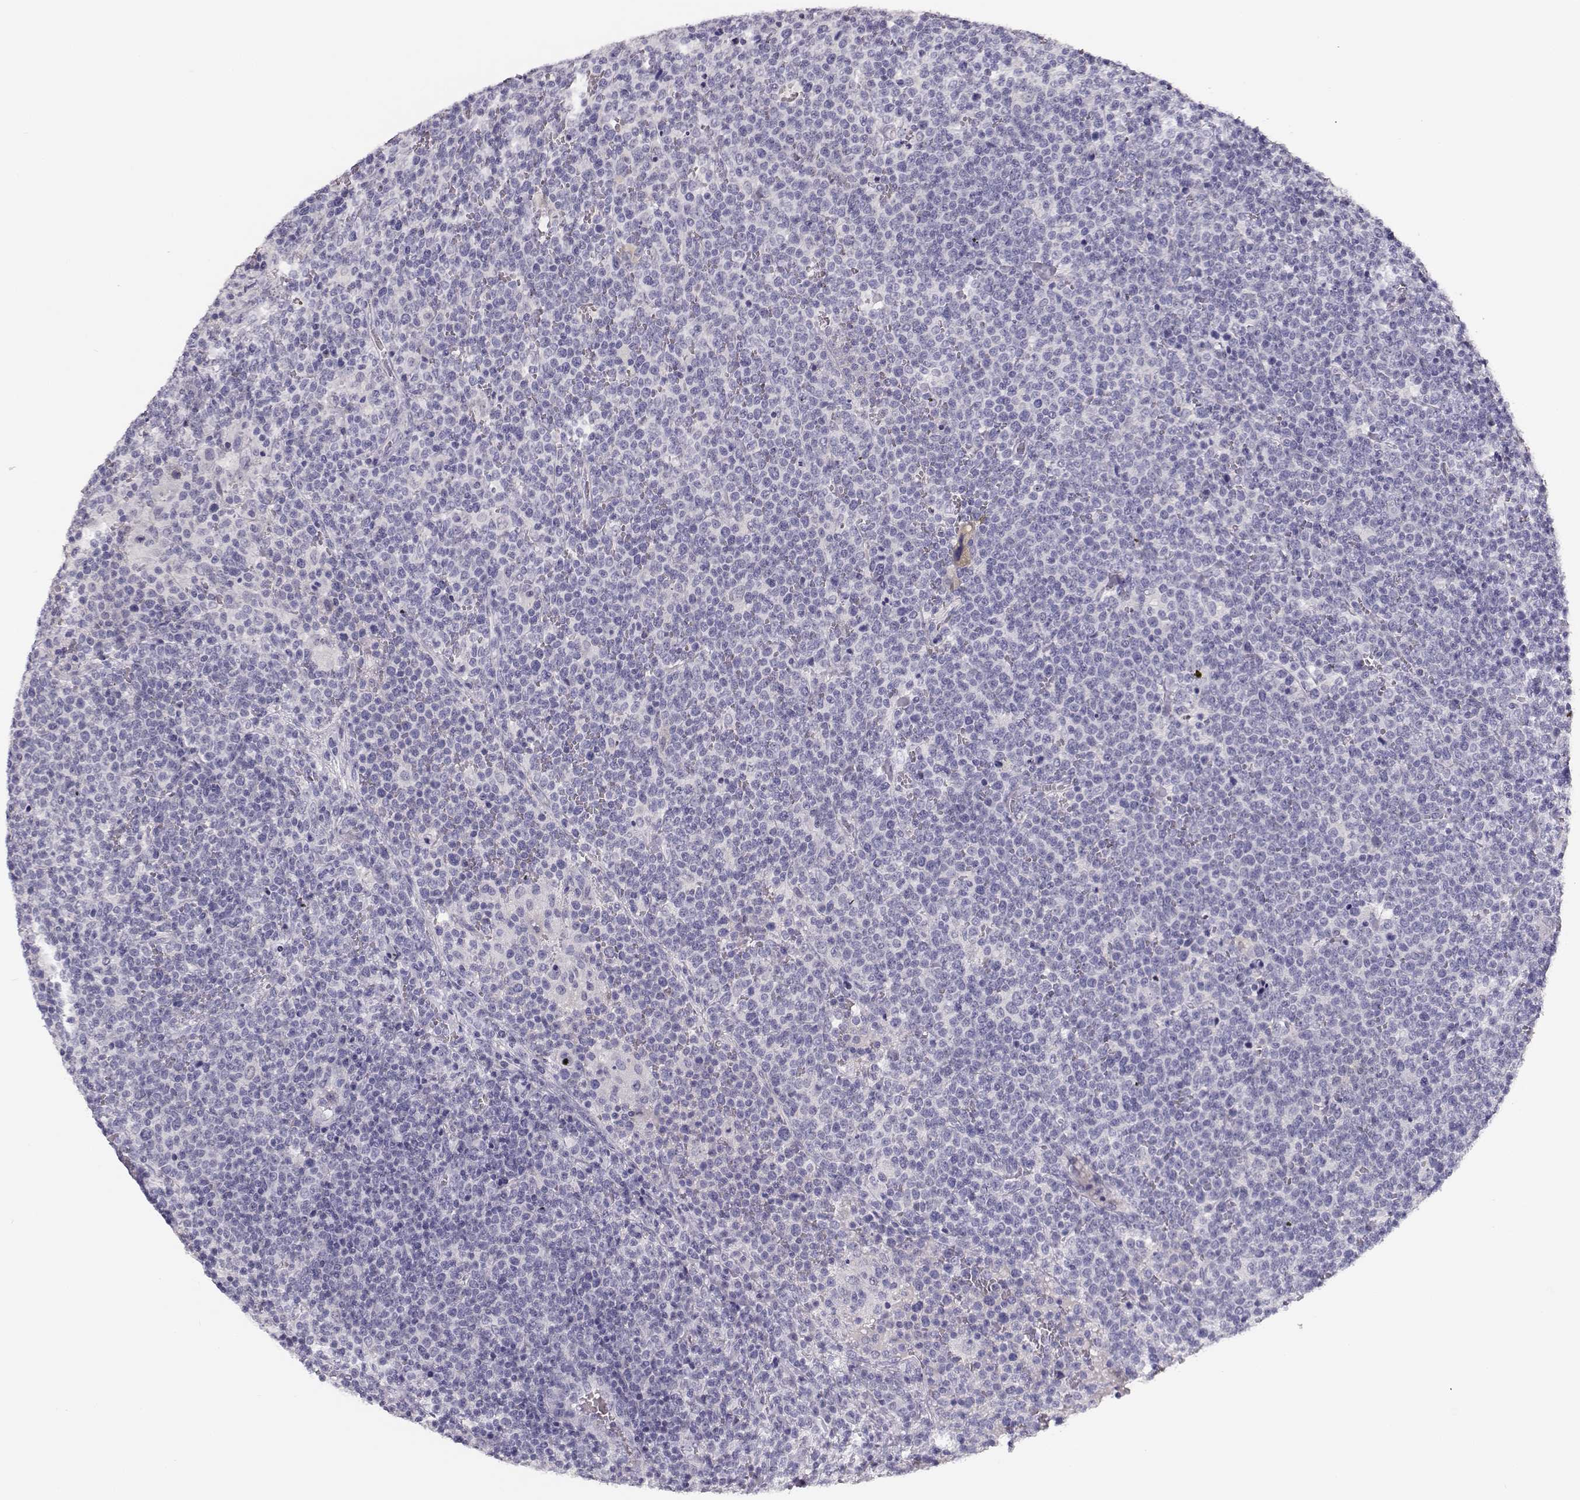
{"staining": {"intensity": "negative", "quantity": "none", "location": "none"}, "tissue": "lymphoma", "cell_type": "Tumor cells", "image_type": "cancer", "snomed": [{"axis": "morphology", "description": "Malignant lymphoma, non-Hodgkin's type, High grade"}, {"axis": "topography", "description": "Lymph node"}], "caption": "An immunohistochemistry (IHC) micrograph of high-grade malignant lymphoma, non-Hodgkin's type is shown. There is no staining in tumor cells of high-grade malignant lymphoma, non-Hodgkin's type. (Stains: DAB immunohistochemistry with hematoxylin counter stain, Microscopy: brightfield microscopy at high magnification).", "gene": "MAGEC1", "patient": {"sex": "male", "age": 61}}